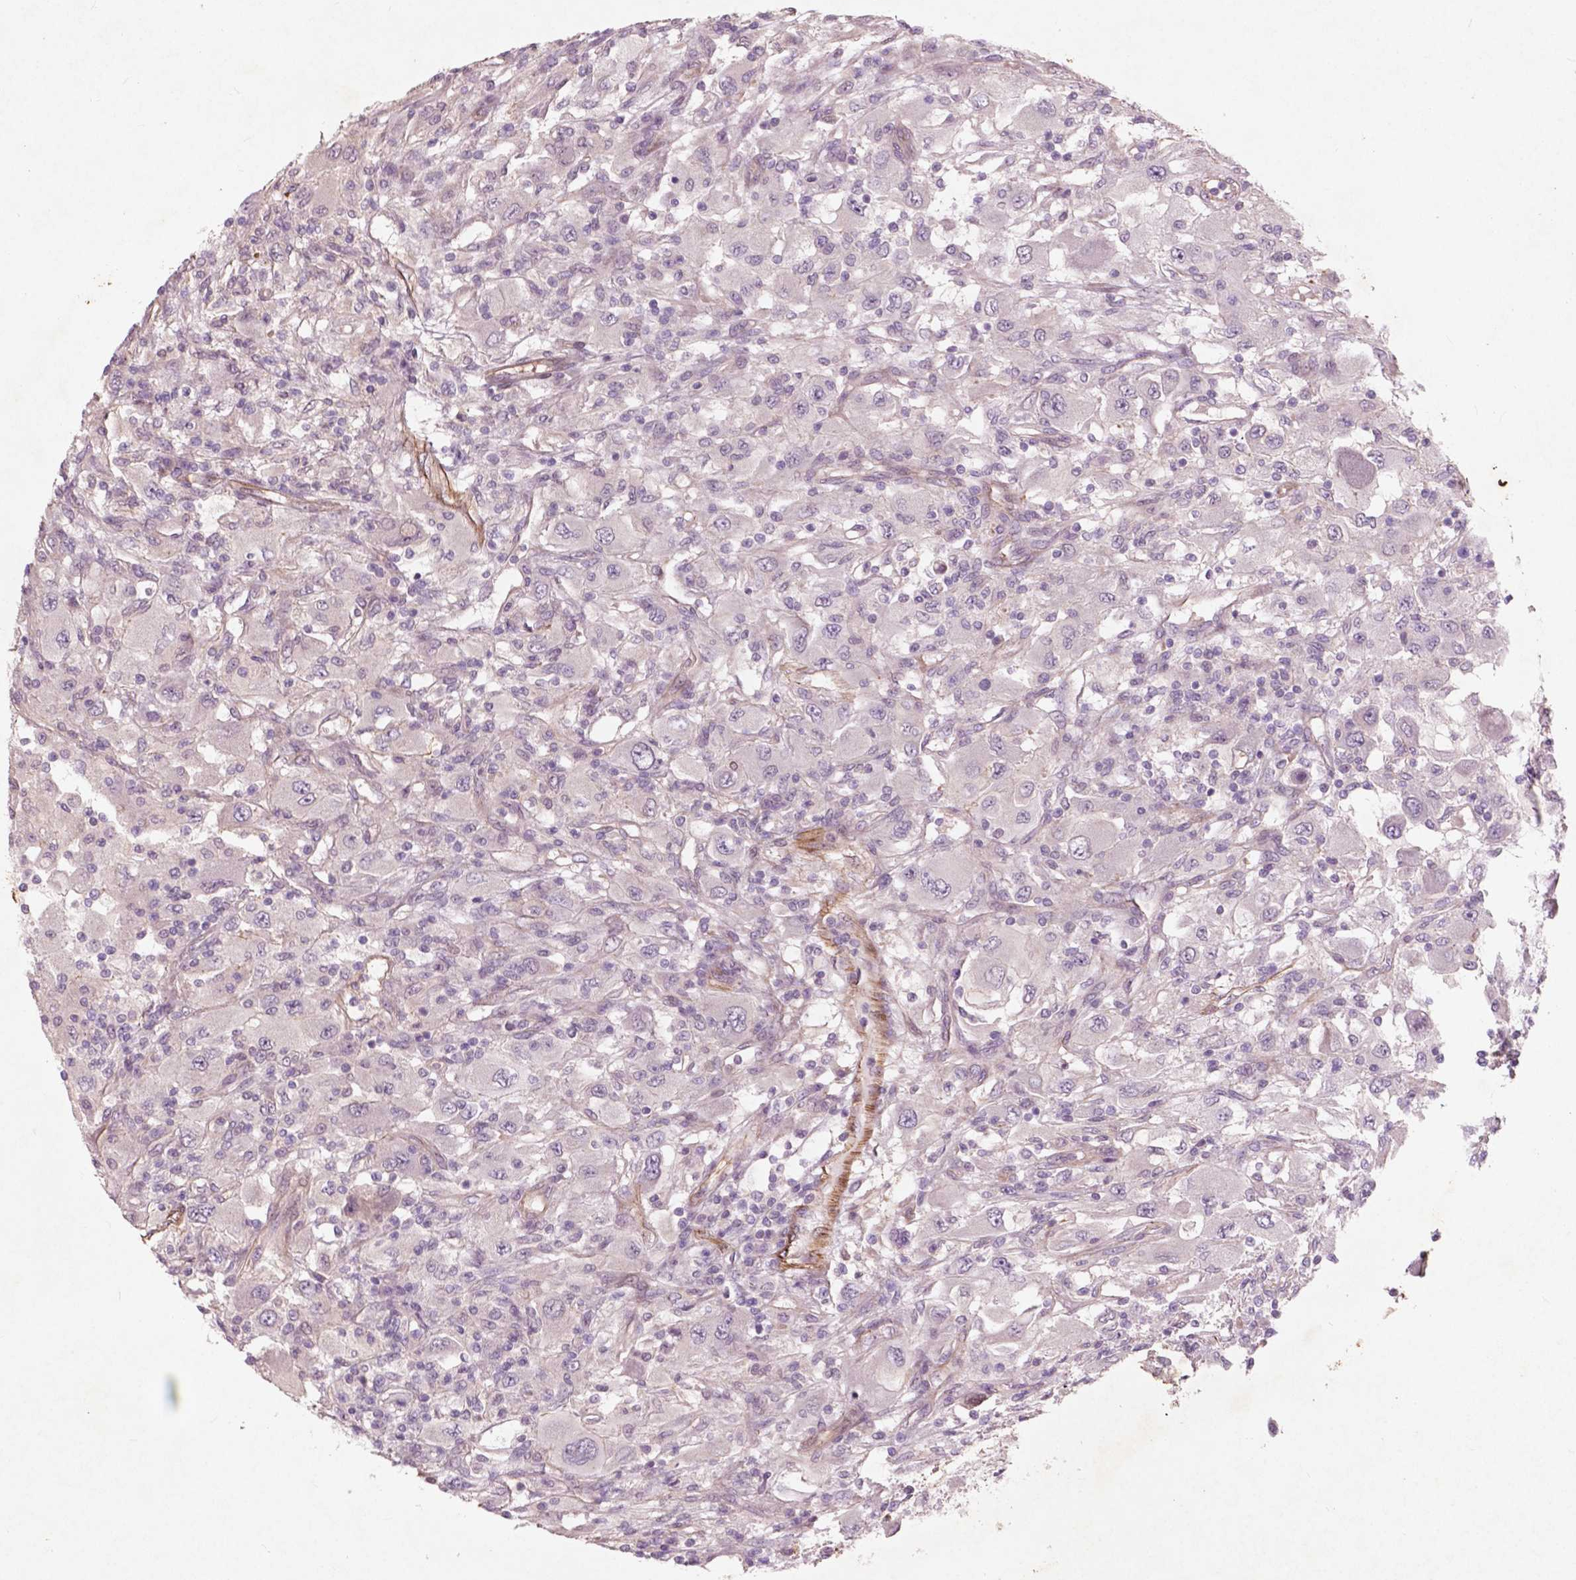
{"staining": {"intensity": "negative", "quantity": "none", "location": "none"}, "tissue": "renal cancer", "cell_type": "Tumor cells", "image_type": "cancer", "snomed": [{"axis": "morphology", "description": "Adenocarcinoma, NOS"}, {"axis": "topography", "description": "Kidney"}], "caption": "High power microscopy micrograph of an immunohistochemistry (IHC) photomicrograph of renal cancer, revealing no significant positivity in tumor cells.", "gene": "RFPL4B", "patient": {"sex": "female", "age": 67}}